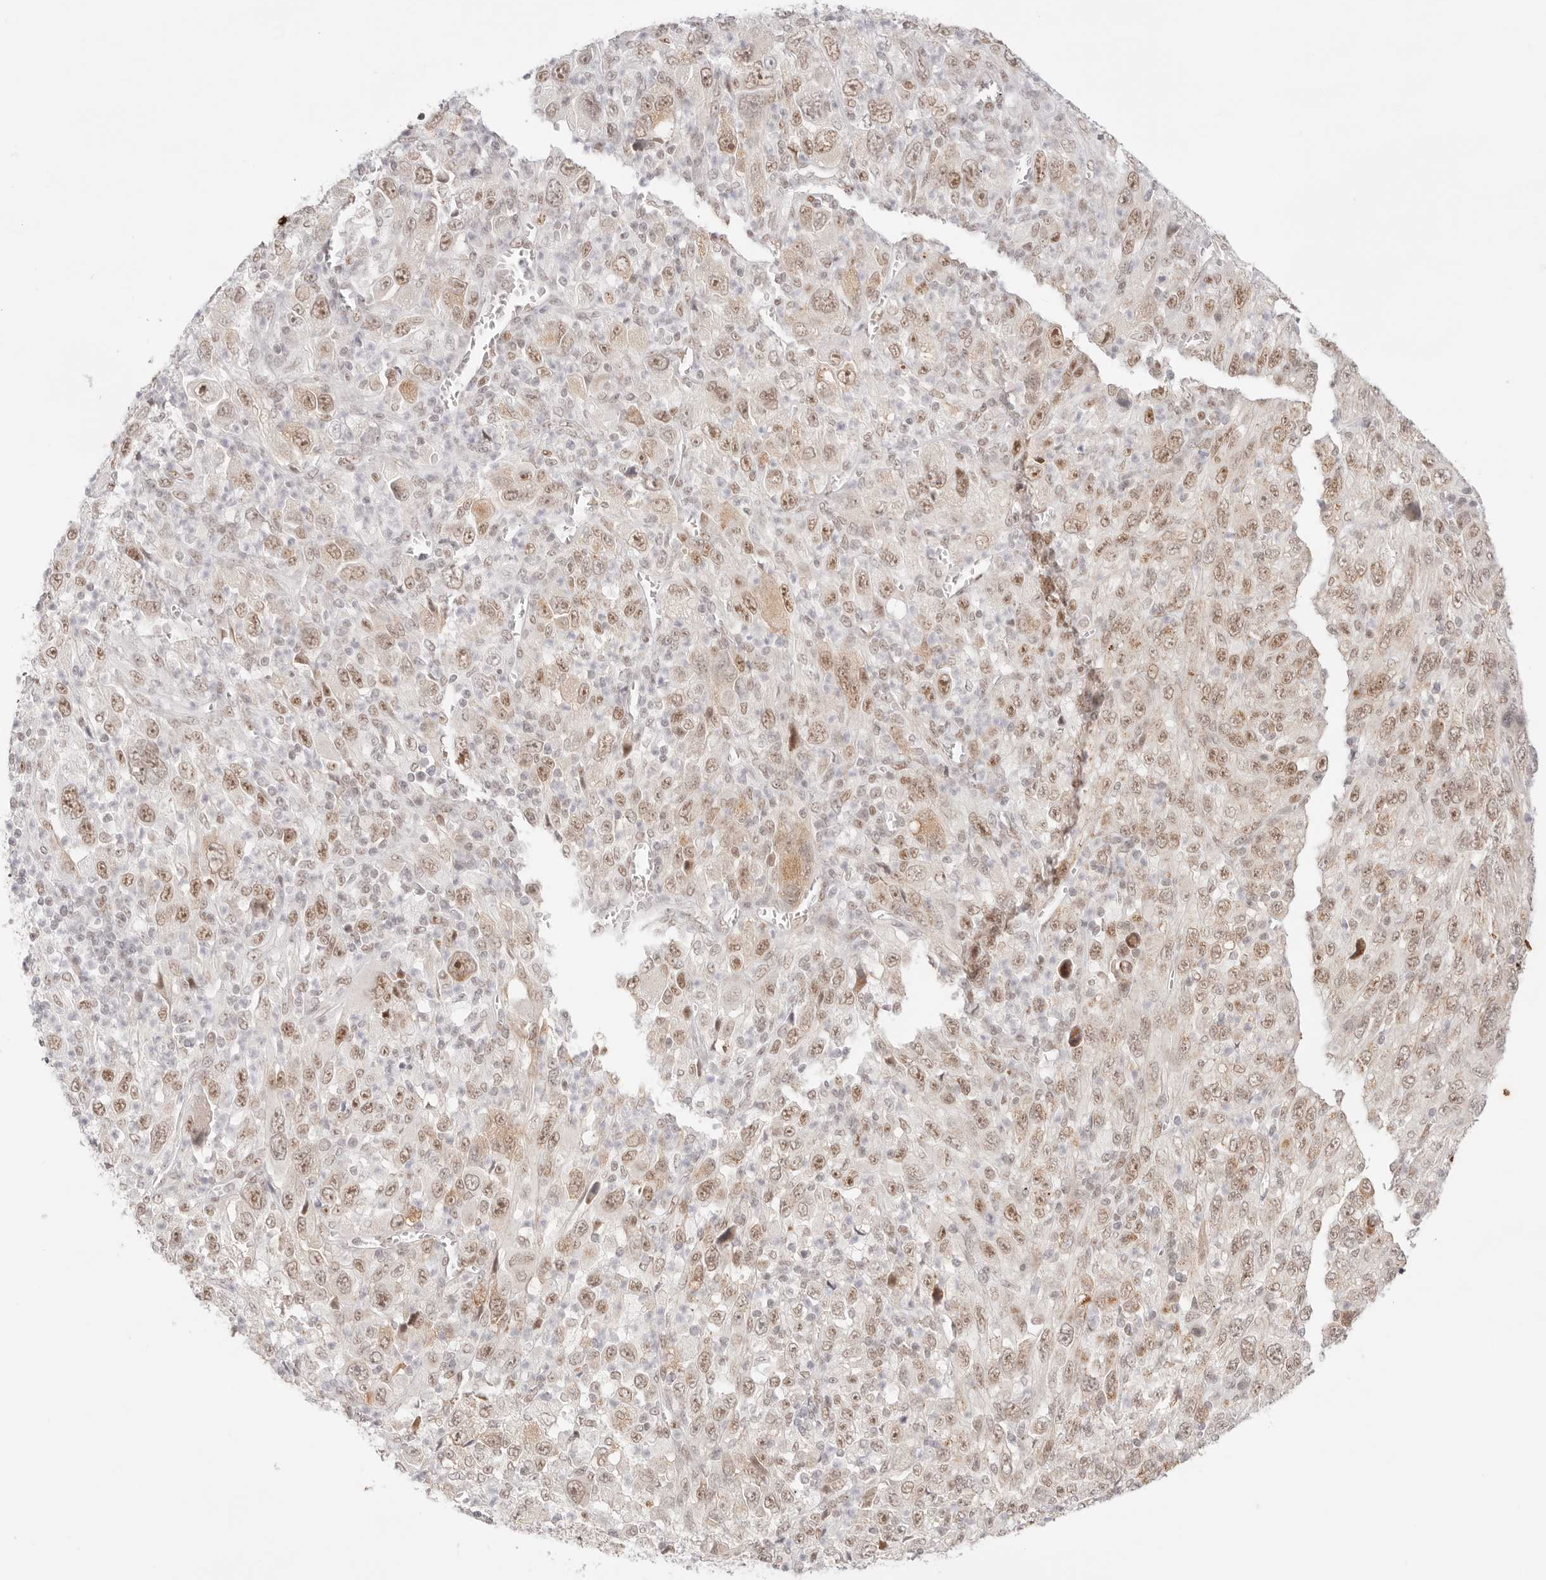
{"staining": {"intensity": "moderate", "quantity": ">75%", "location": "nuclear"}, "tissue": "melanoma", "cell_type": "Tumor cells", "image_type": "cancer", "snomed": [{"axis": "morphology", "description": "Malignant melanoma, Metastatic site"}, {"axis": "topography", "description": "Skin"}], "caption": "A brown stain labels moderate nuclear staining of a protein in melanoma tumor cells.", "gene": "GTF2E2", "patient": {"sex": "female", "age": 56}}